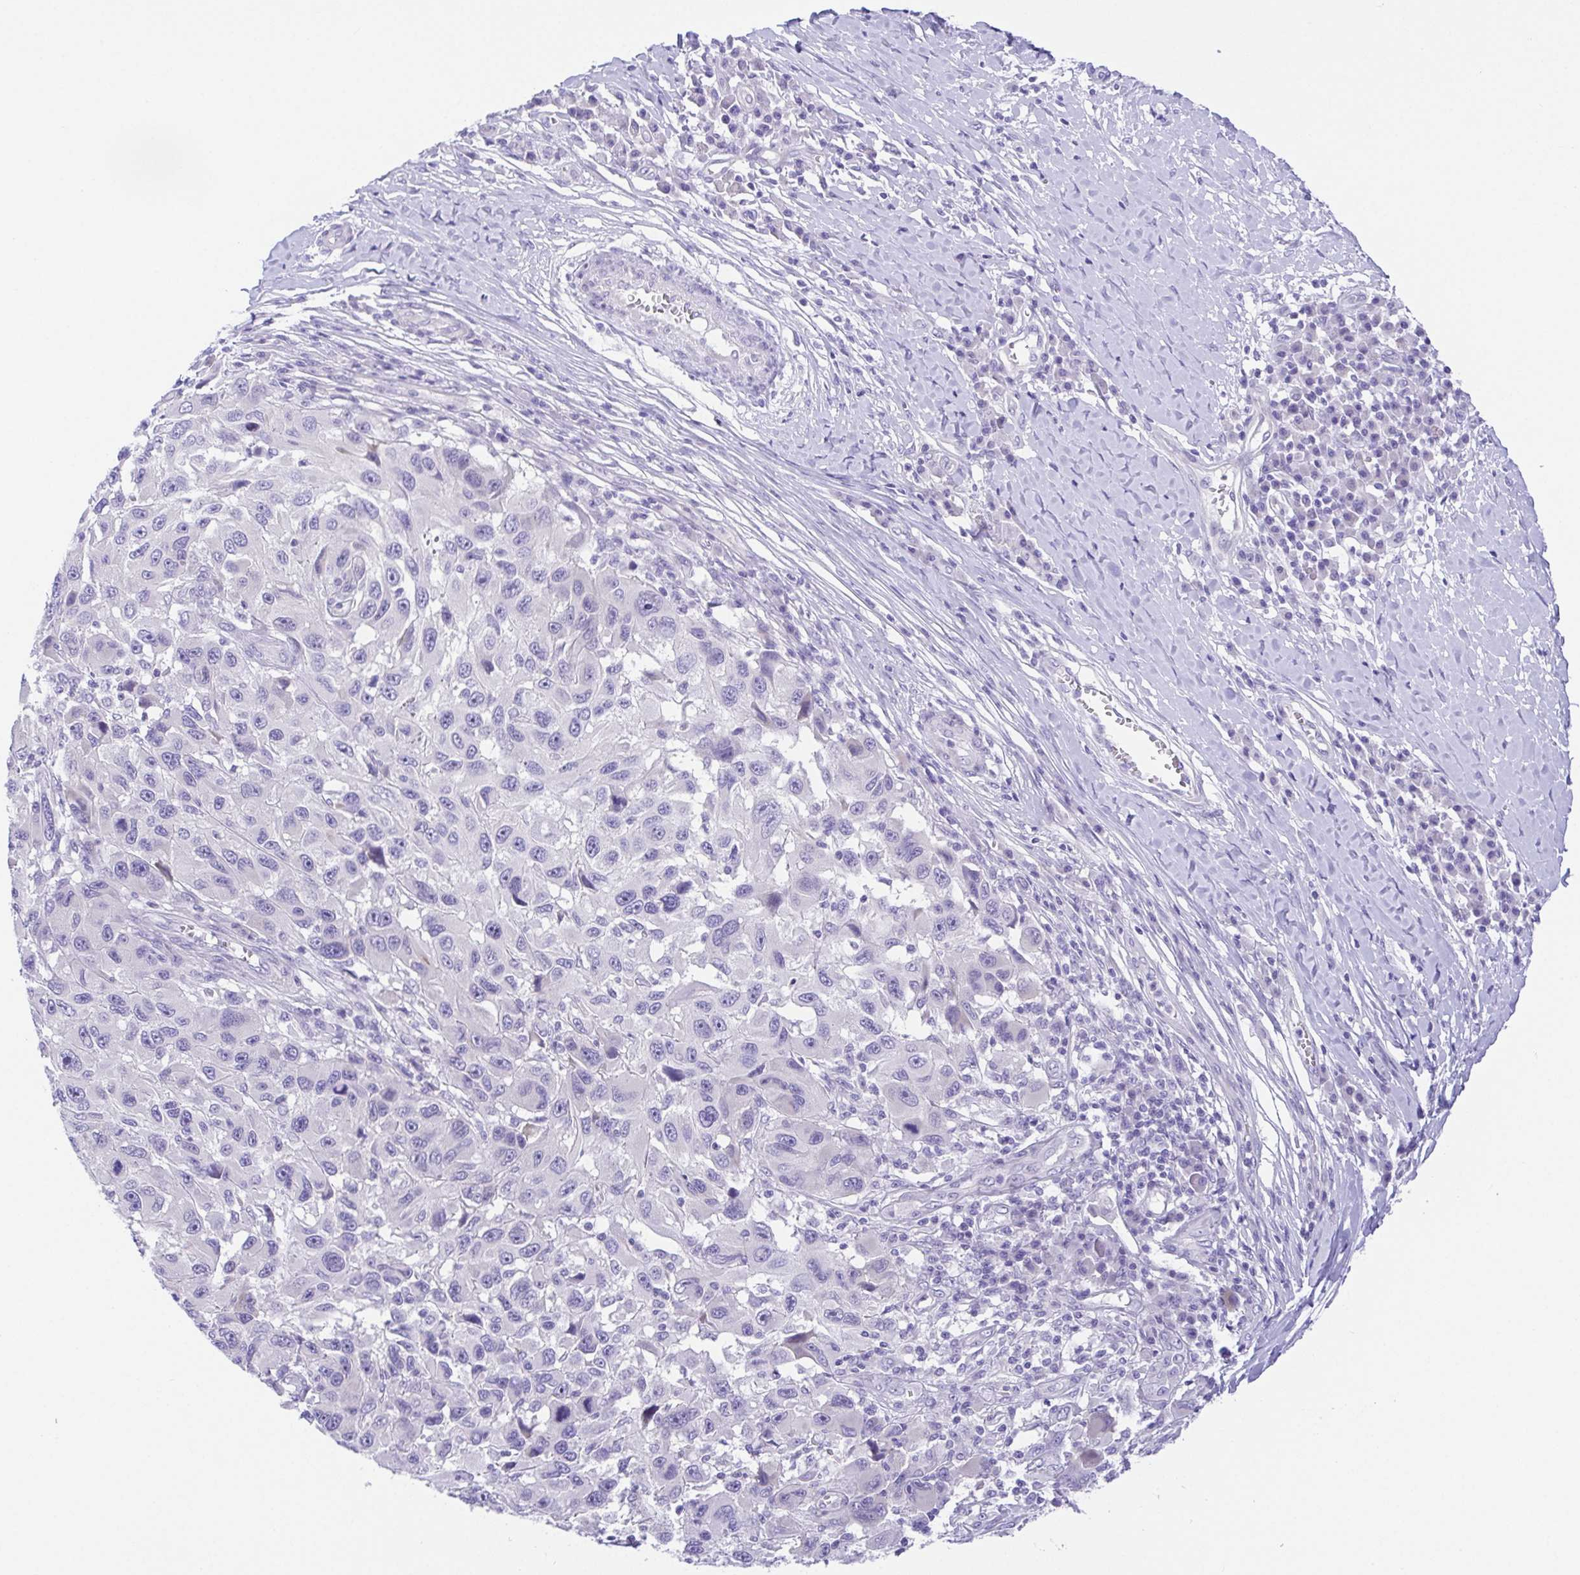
{"staining": {"intensity": "negative", "quantity": "none", "location": "none"}, "tissue": "melanoma", "cell_type": "Tumor cells", "image_type": "cancer", "snomed": [{"axis": "morphology", "description": "Malignant melanoma, NOS"}, {"axis": "topography", "description": "Skin"}], "caption": "Malignant melanoma was stained to show a protein in brown. There is no significant staining in tumor cells. (Stains: DAB (3,3'-diaminobenzidine) immunohistochemistry (IHC) with hematoxylin counter stain, Microscopy: brightfield microscopy at high magnification).", "gene": "LUZP4", "patient": {"sex": "male", "age": 53}}